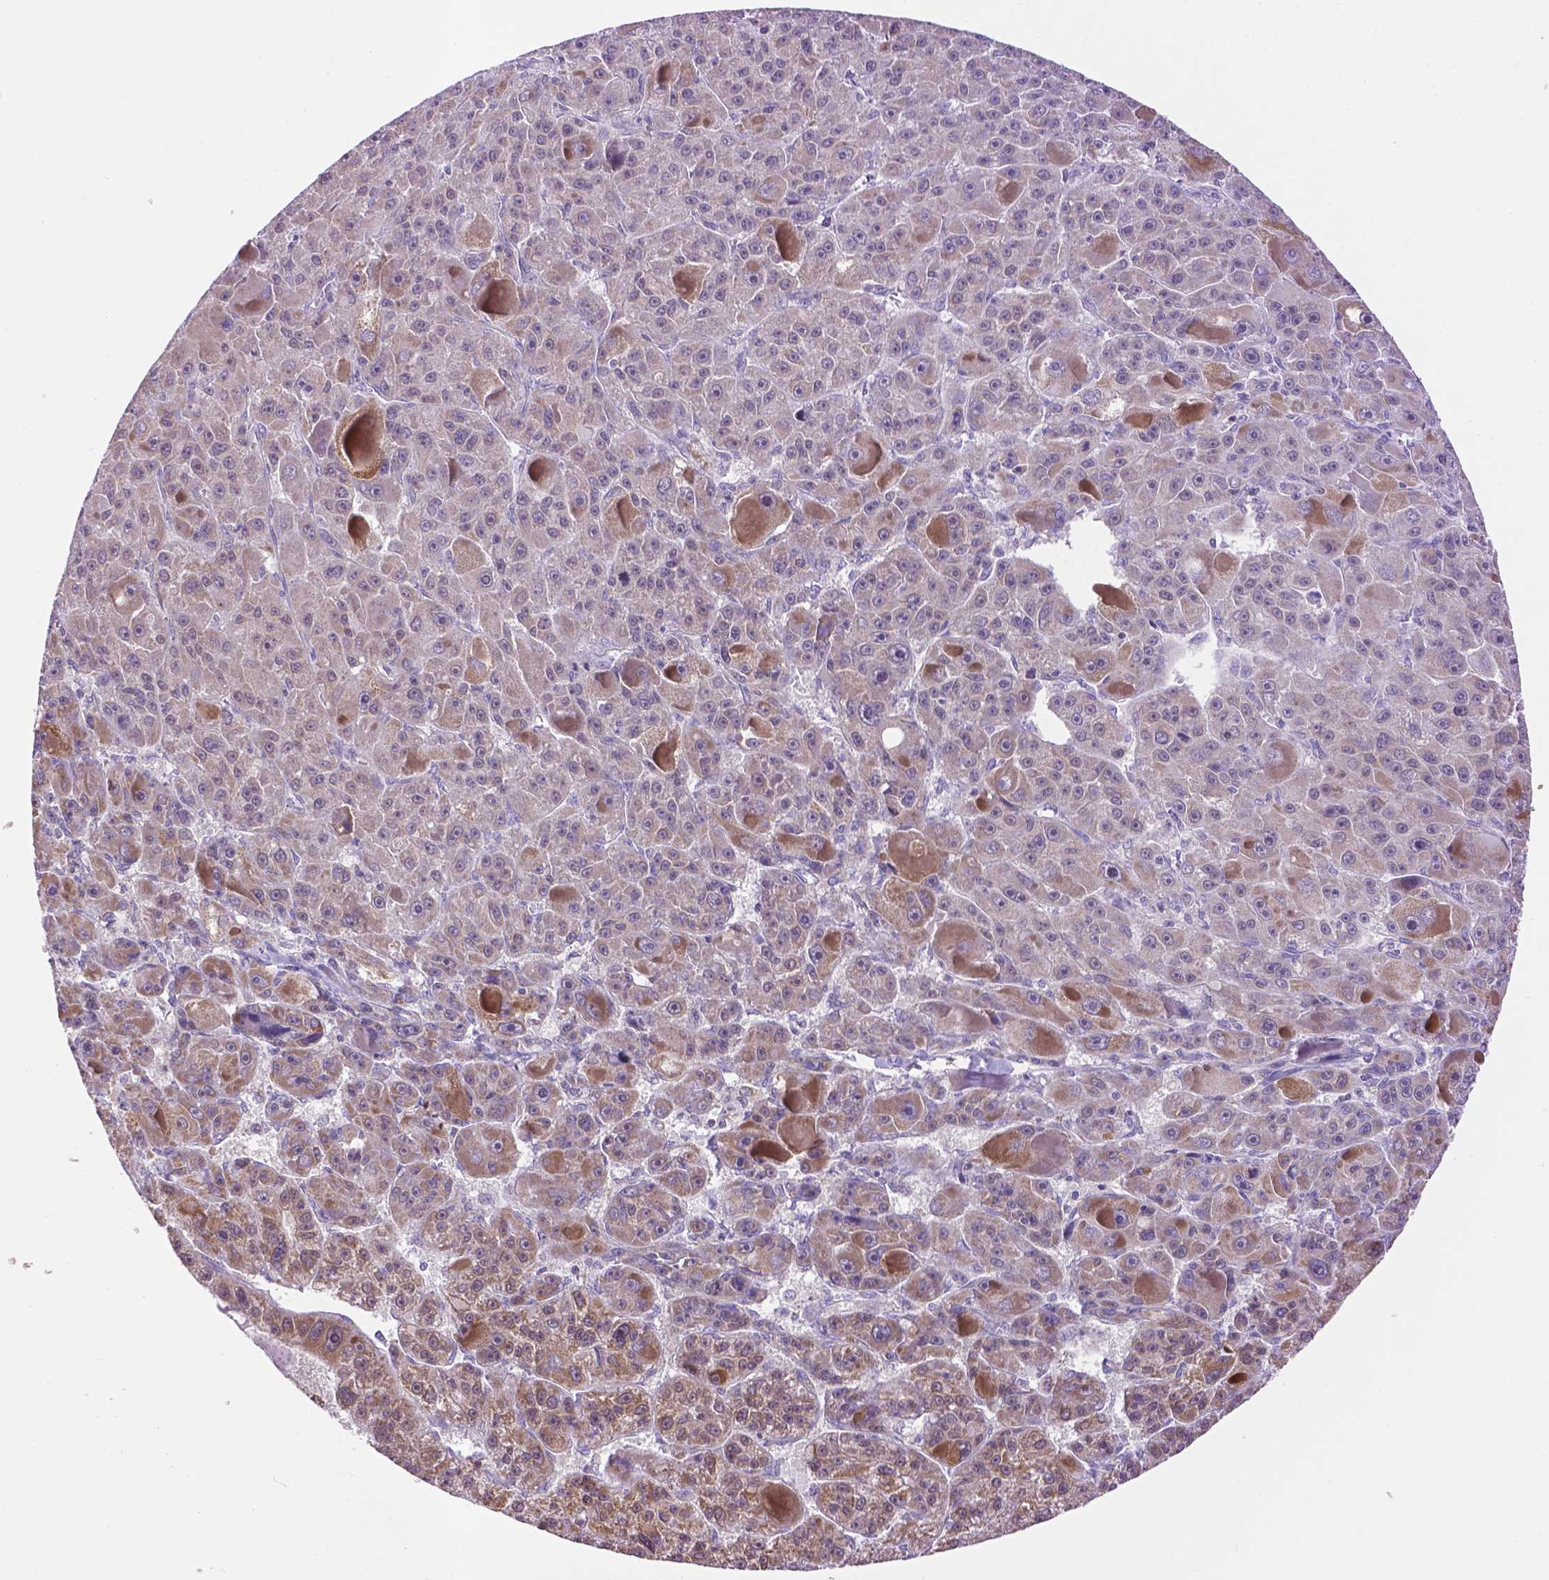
{"staining": {"intensity": "moderate", "quantity": "<25%", "location": "cytoplasmic/membranous"}, "tissue": "liver cancer", "cell_type": "Tumor cells", "image_type": "cancer", "snomed": [{"axis": "morphology", "description": "Carcinoma, Hepatocellular, NOS"}, {"axis": "topography", "description": "Liver"}], "caption": "IHC of liver hepatocellular carcinoma reveals low levels of moderate cytoplasmic/membranous staining in about <25% of tumor cells. The staining was performed using DAB (3,3'-diaminobenzidine), with brown indicating positive protein expression. Nuclei are stained blue with hematoxylin.", "gene": "PYCR3", "patient": {"sex": "male", "age": 76}}